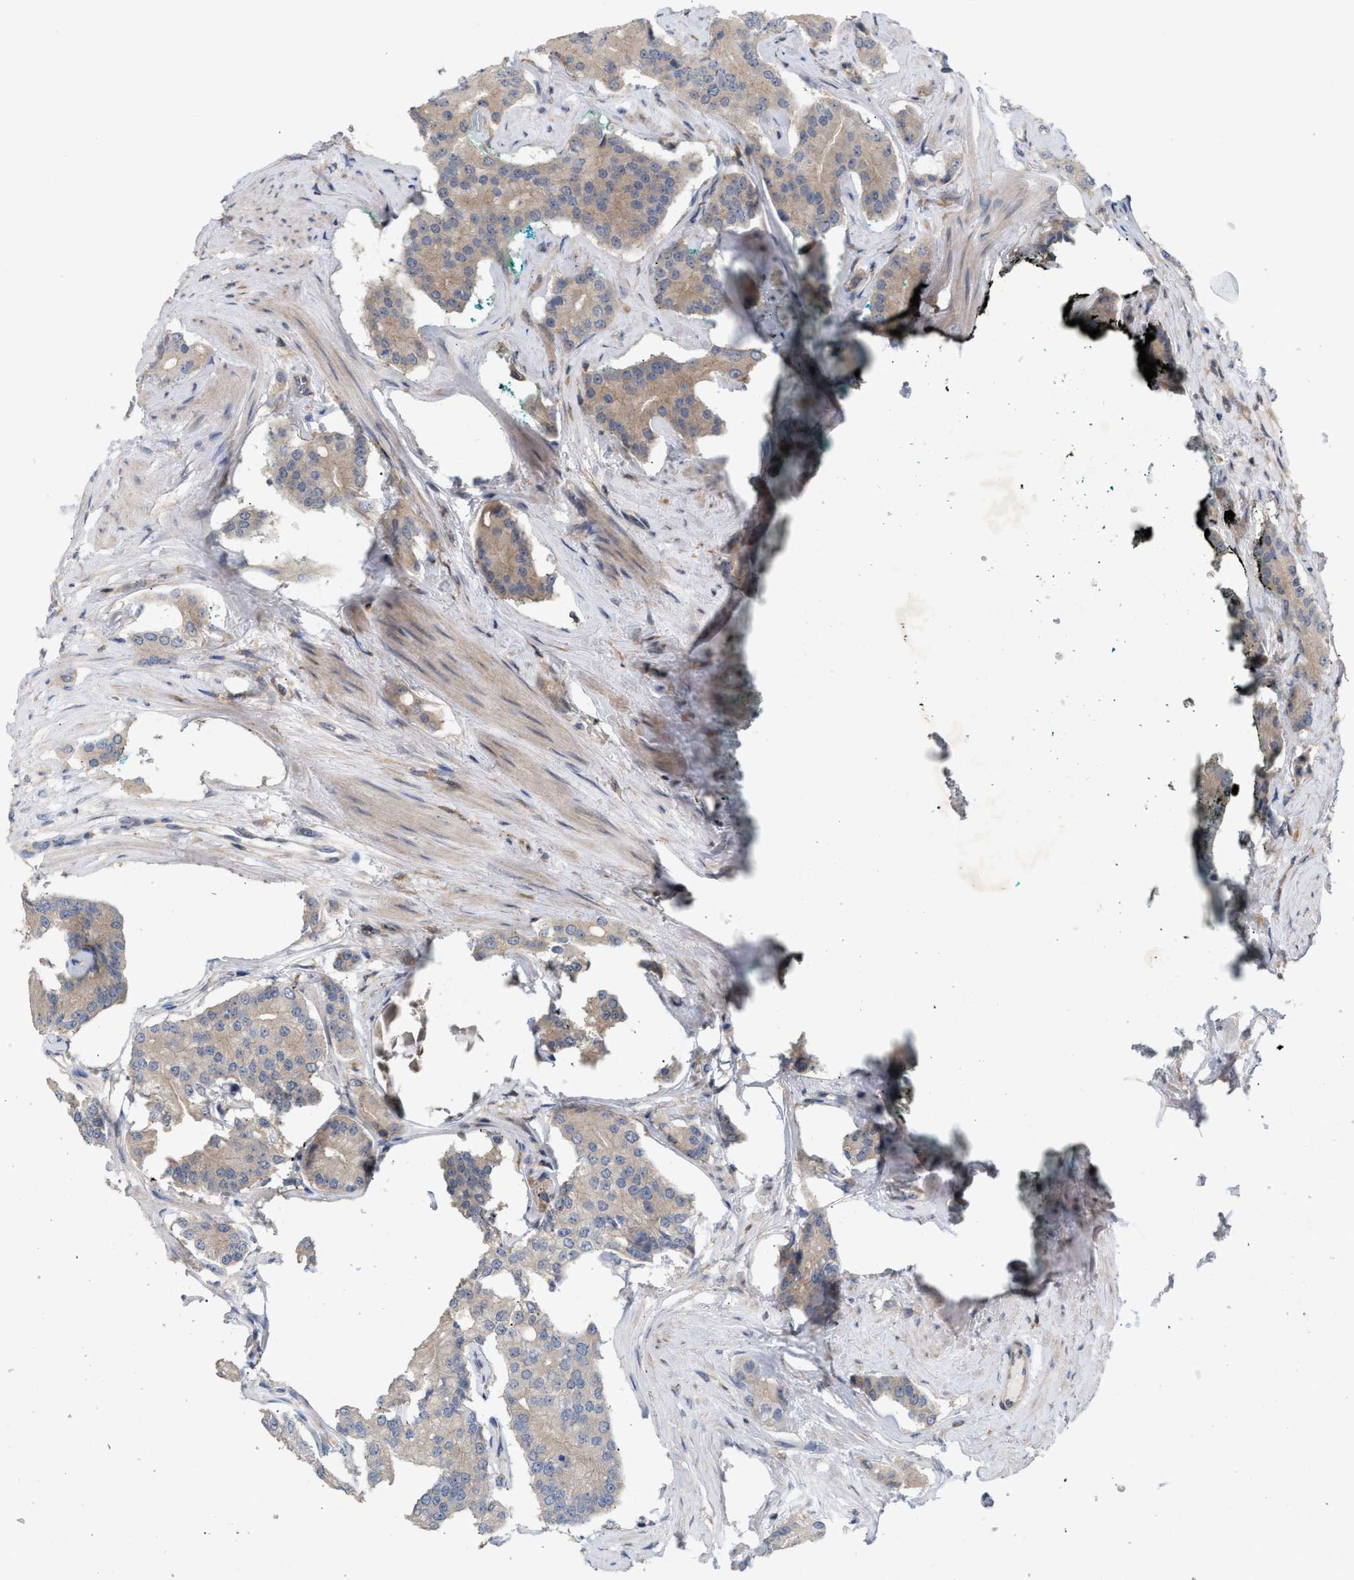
{"staining": {"intensity": "weak", "quantity": ">75%", "location": "cytoplasmic/membranous"}, "tissue": "prostate cancer", "cell_type": "Tumor cells", "image_type": "cancer", "snomed": [{"axis": "morphology", "description": "Adenocarcinoma, High grade"}, {"axis": "topography", "description": "Prostate"}], "caption": "This is a micrograph of IHC staining of prostate cancer, which shows weak positivity in the cytoplasmic/membranous of tumor cells.", "gene": "DBNL", "patient": {"sex": "male", "age": 71}}